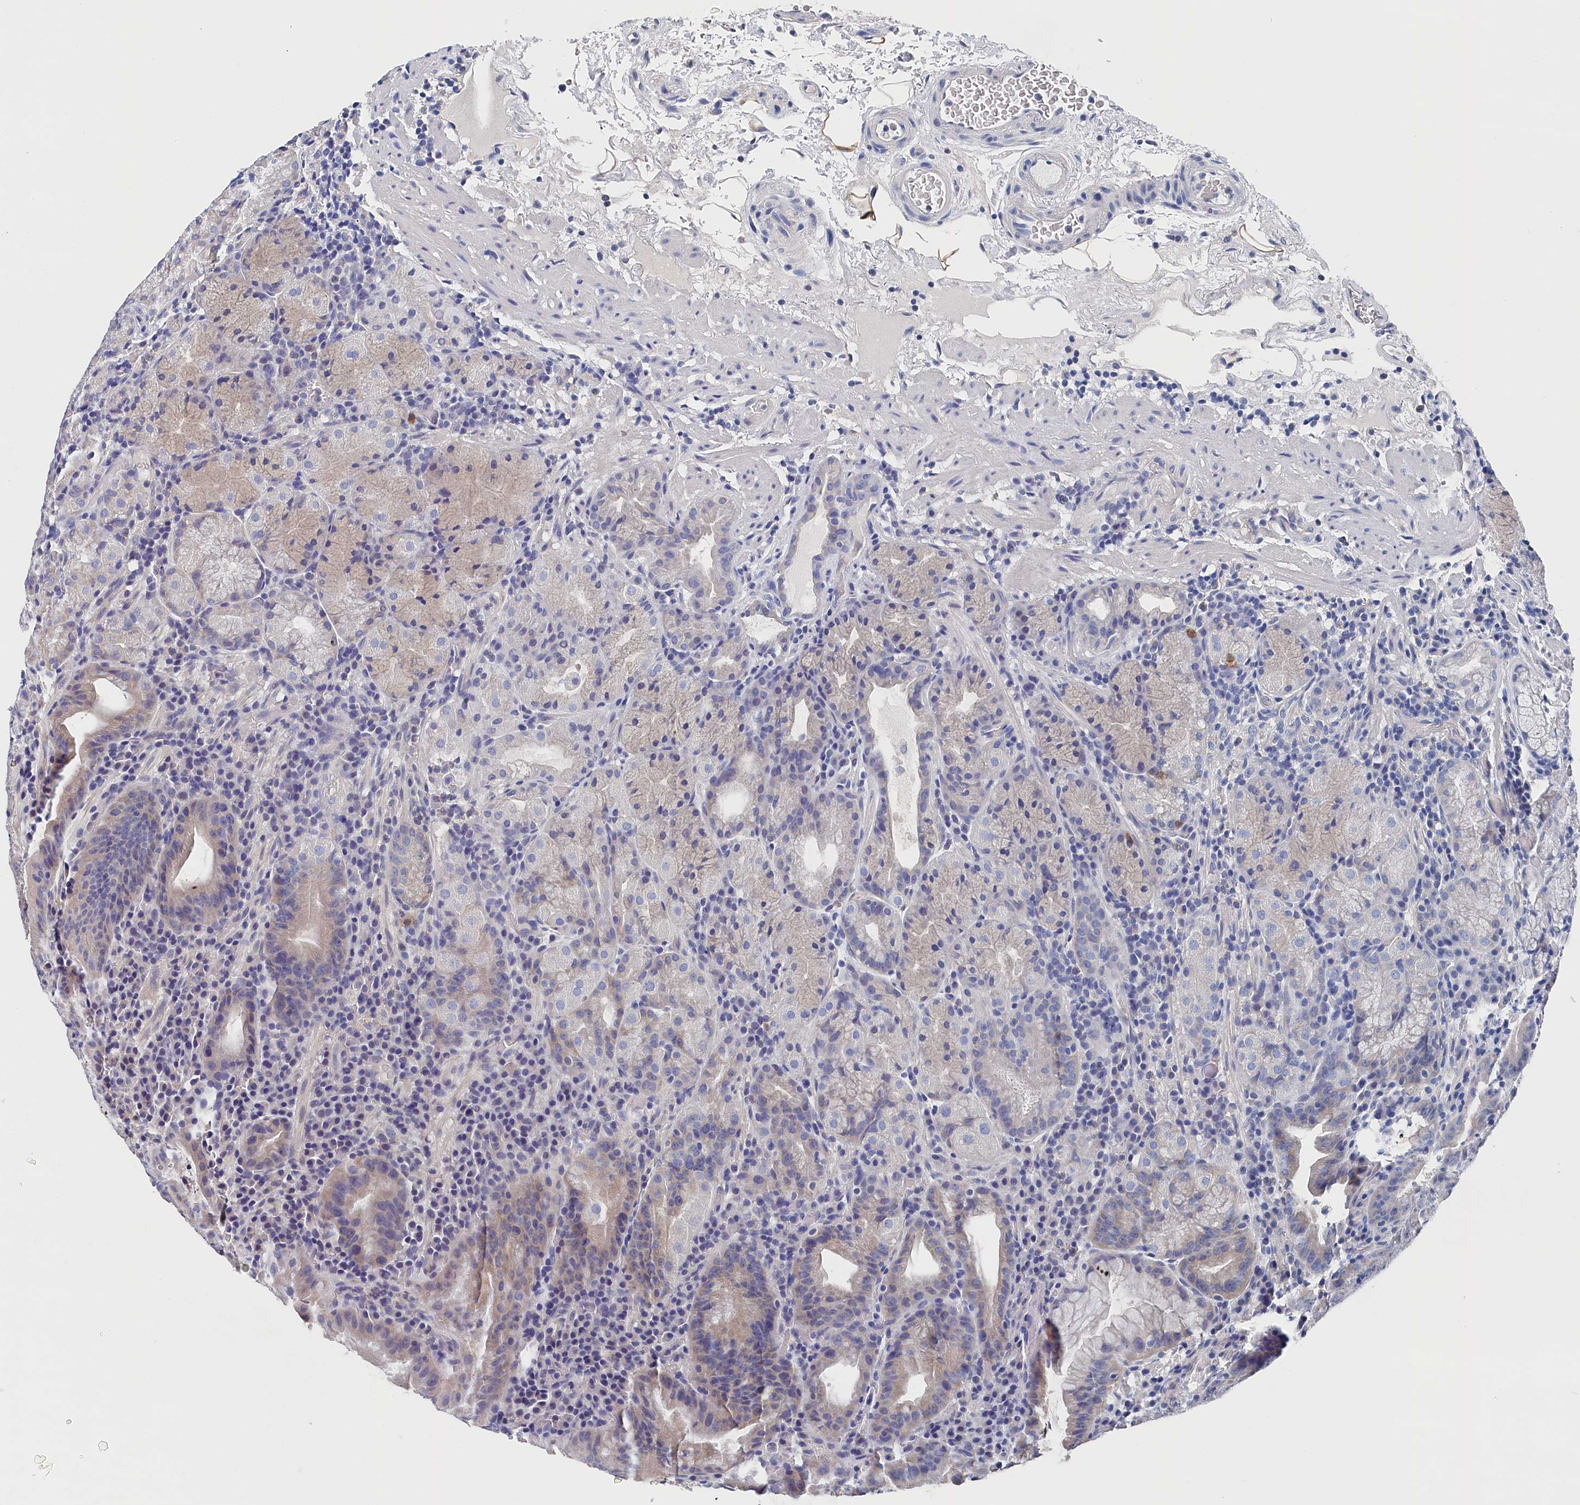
{"staining": {"intensity": "weak", "quantity": "<25%", "location": "cytoplasmic/membranous"}, "tissue": "stomach", "cell_type": "Glandular cells", "image_type": "normal", "snomed": [{"axis": "morphology", "description": "Normal tissue, NOS"}, {"axis": "morphology", "description": "Inflammation, NOS"}, {"axis": "topography", "description": "Stomach"}], "caption": "Glandular cells show no significant expression in unremarkable stomach.", "gene": "BHMT", "patient": {"sex": "male", "age": 79}}